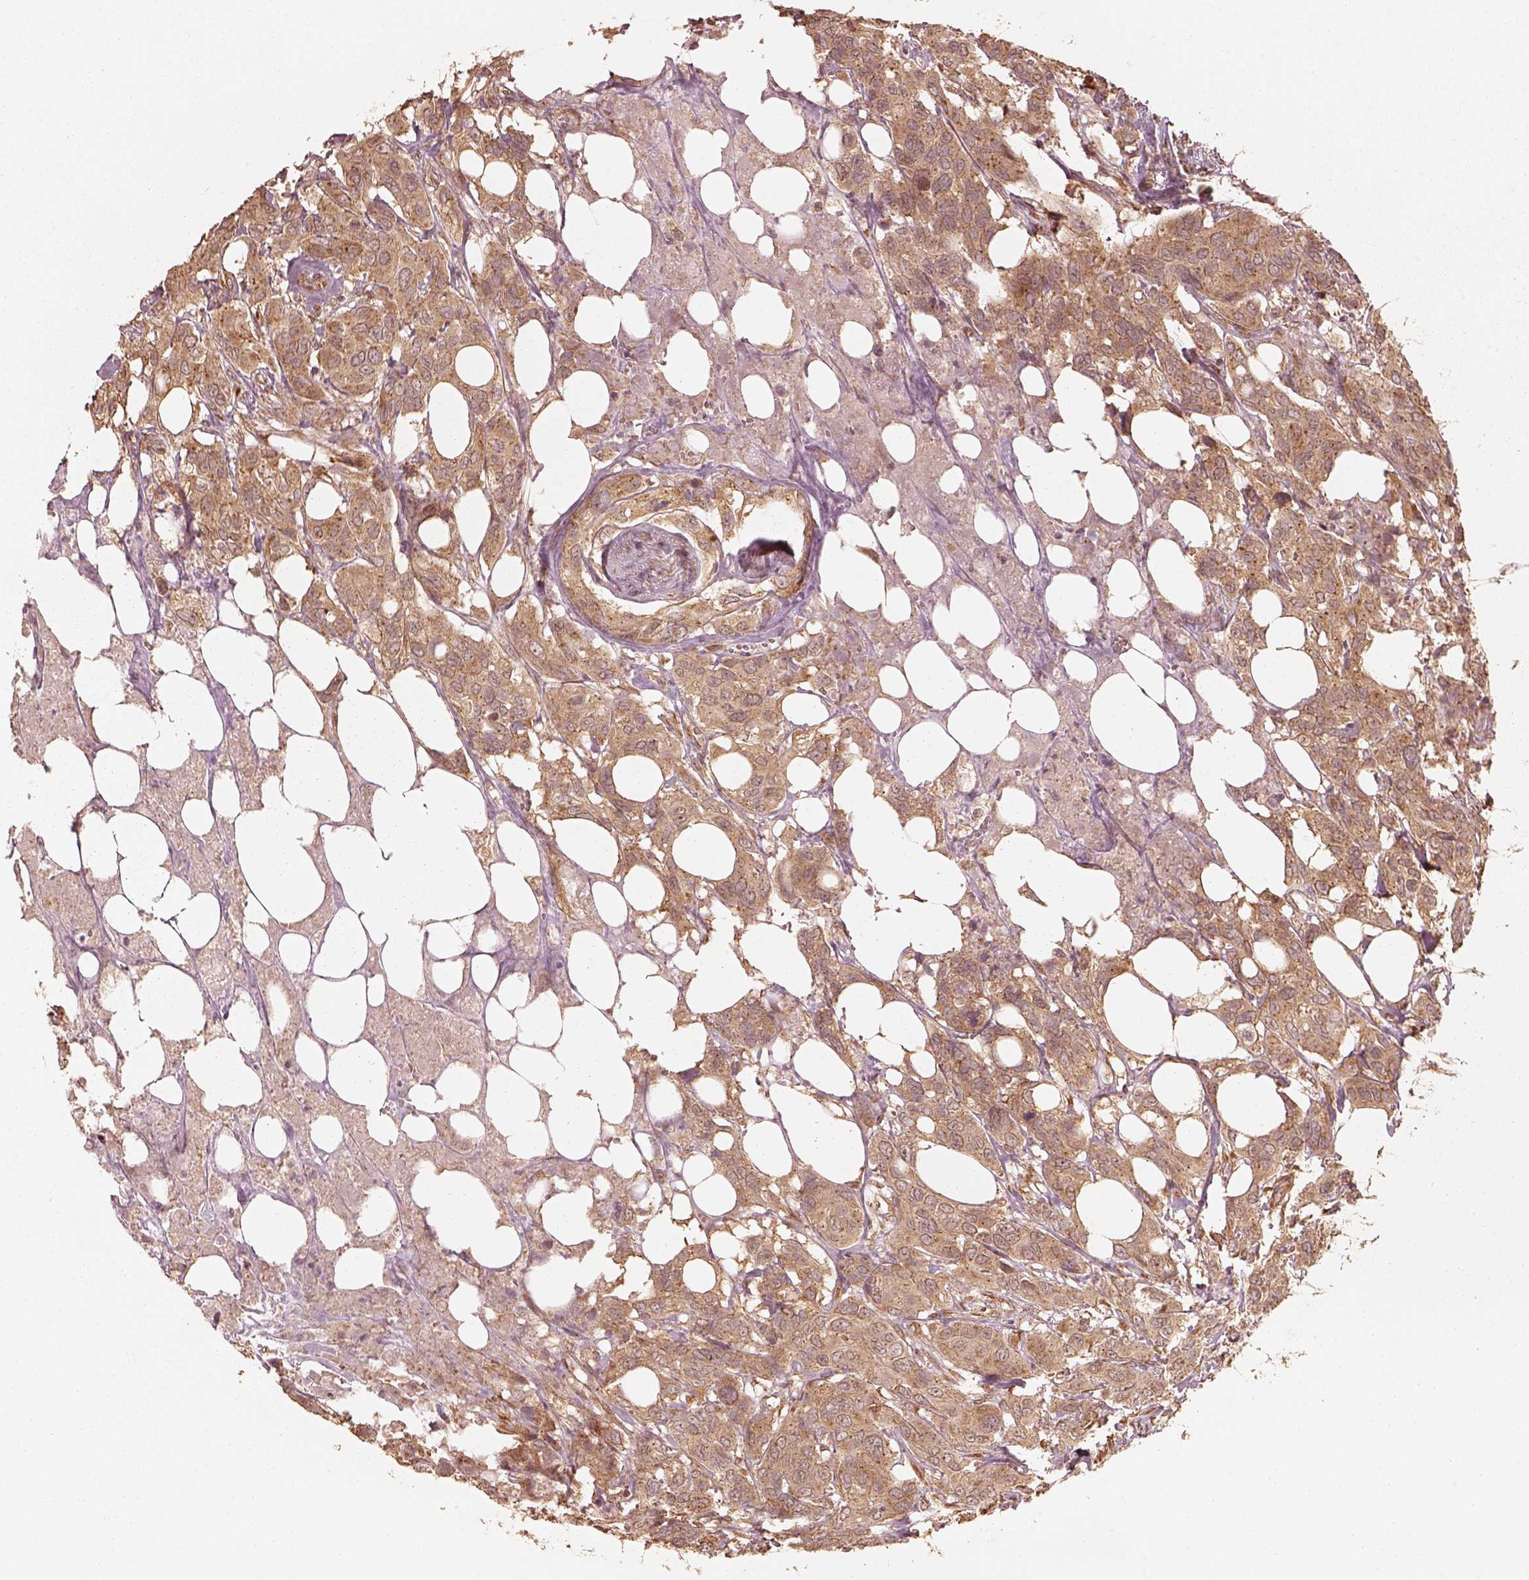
{"staining": {"intensity": "moderate", "quantity": ">75%", "location": "cytoplasmic/membranous"}, "tissue": "urothelial cancer", "cell_type": "Tumor cells", "image_type": "cancer", "snomed": [{"axis": "morphology", "description": "Urothelial carcinoma, NOS"}, {"axis": "morphology", "description": "Urothelial carcinoma, High grade"}, {"axis": "topography", "description": "Urinary bladder"}], "caption": "The histopathology image exhibits staining of urothelial cancer, revealing moderate cytoplasmic/membranous protein staining (brown color) within tumor cells.", "gene": "DNAJC25", "patient": {"sex": "male", "age": 63}}